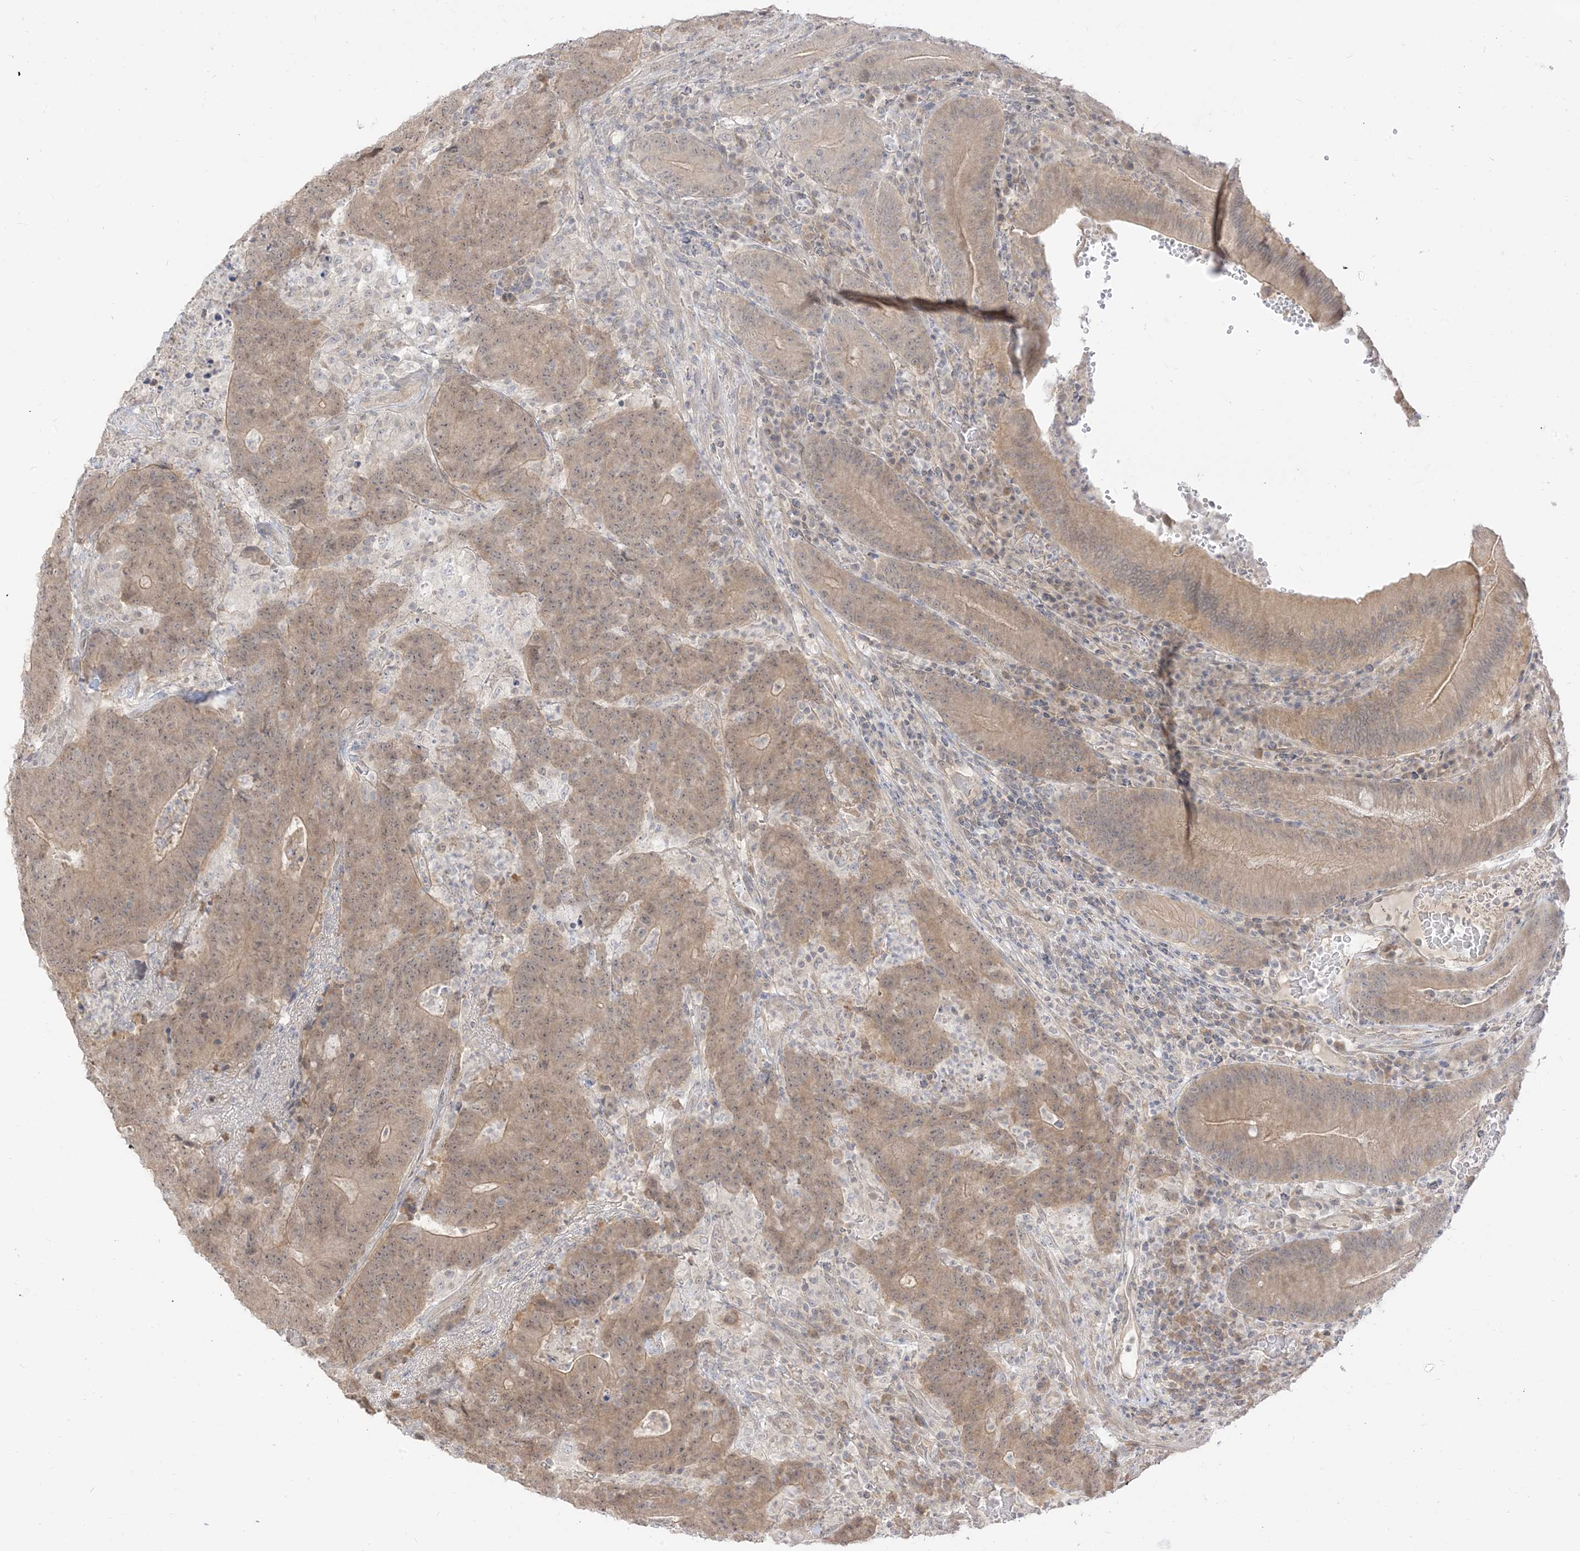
{"staining": {"intensity": "moderate", "quantity": ">75%", "location": "cytoplasmic/membranous,nuclear"}, "tissue": "colorectal cancer", "cell_type": "Tumor cells", "image_type": "cancer", "snomed": [{"axis": "morphology", "description": "Normal tissue, NOS"}, {"axis": "morphology", "description": "Adenocarcinoma, NOS"}, {"axis": "topography", "description": "Colon"}], "caption": "Immunohistochemistry (IHC) histopathology image of neoplastic tissue: human adenocarcinoma (colorectal) stained using IHC reveals medium levels of moderate protein expression localized specifically in the cytoplasmic/membranous and nuclear of tumor cells, appearing as a cytoplasmic/membranous and nuclear brown color.", "gene": "TBCC", "patient": {"sex": "female", "age": 75}}